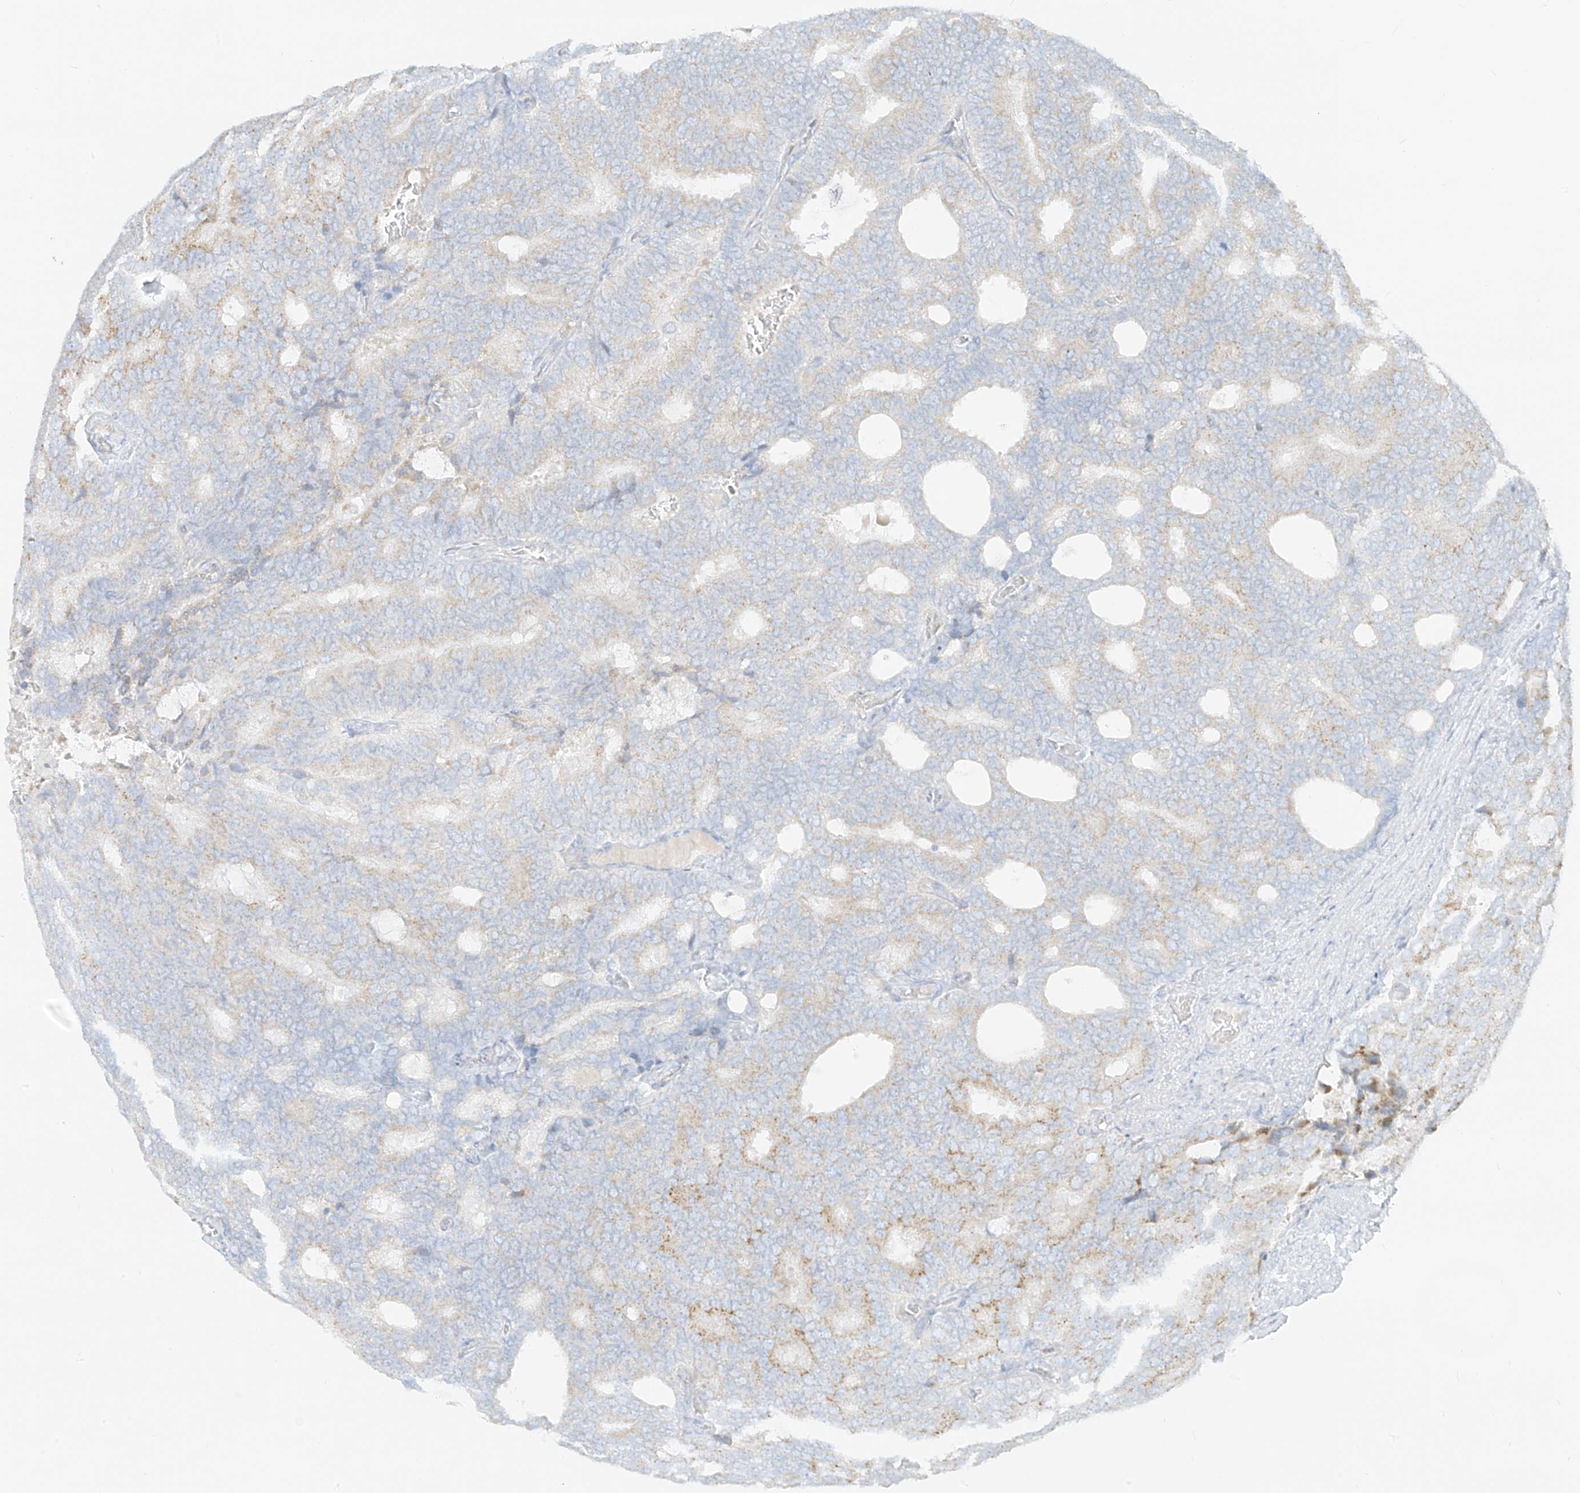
{"staining": {"intensity": "weak", "quantity": "25%-75%", "location": "cytoplasmic/membranous"}, "tissue": "prostate cancer", "cell_type": "Tumor cells", "image_type": "cancer", "snomed": [{"axis": "morphology", "description": "Adenocarcinoma, Low grade"}, {"axis": "topography", "description": "Prostate"}], "caption": "Prostate cancer (low-grade adenocarcinoma) stained with a brown dye shows weak cytoplasmic/membranous positive positivity in about 25%-75% of tumor cells.", "gene": "TMEM87B", "patient": {"sex": "male", "age": 71}}